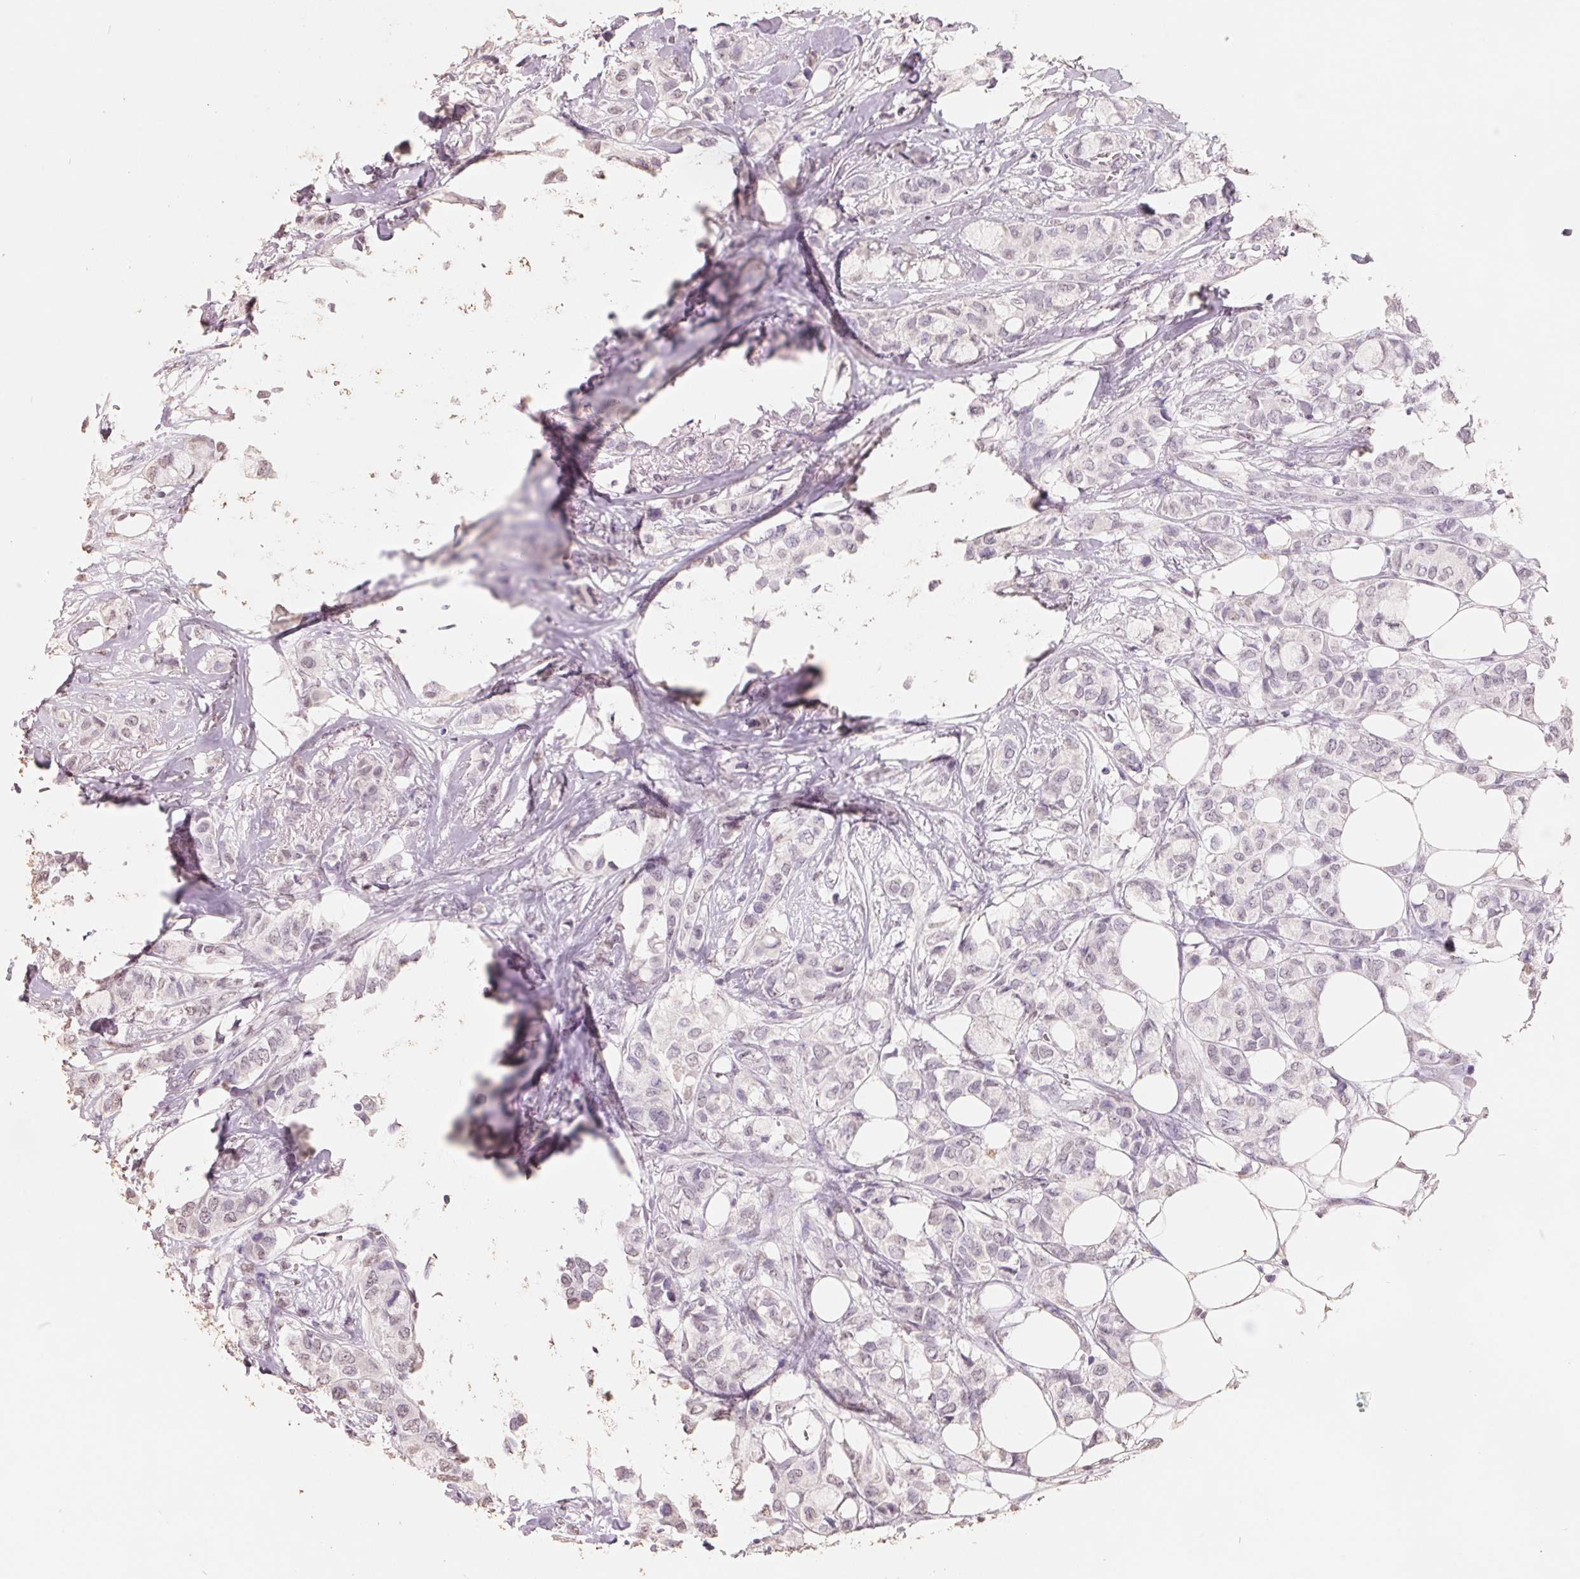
{"staining": {"intensity": "weak", "quantity": "<25%", "location": "nuclear"}, "tissue": "breast cancer", "cell_type": "Tumor cells", "image_type": "cancer", "snomed": [{"axis": "morphology", "description": "Duct carcinoma"}, {"axis": "topography", "description": "Breast"}], "caption": "This is an IHC photomicrograph of human breast intraductal carcinoma. There is no staining in tumor cells.", "gene": "FTCD", "patient": {"sex": "female", "age": 85}}